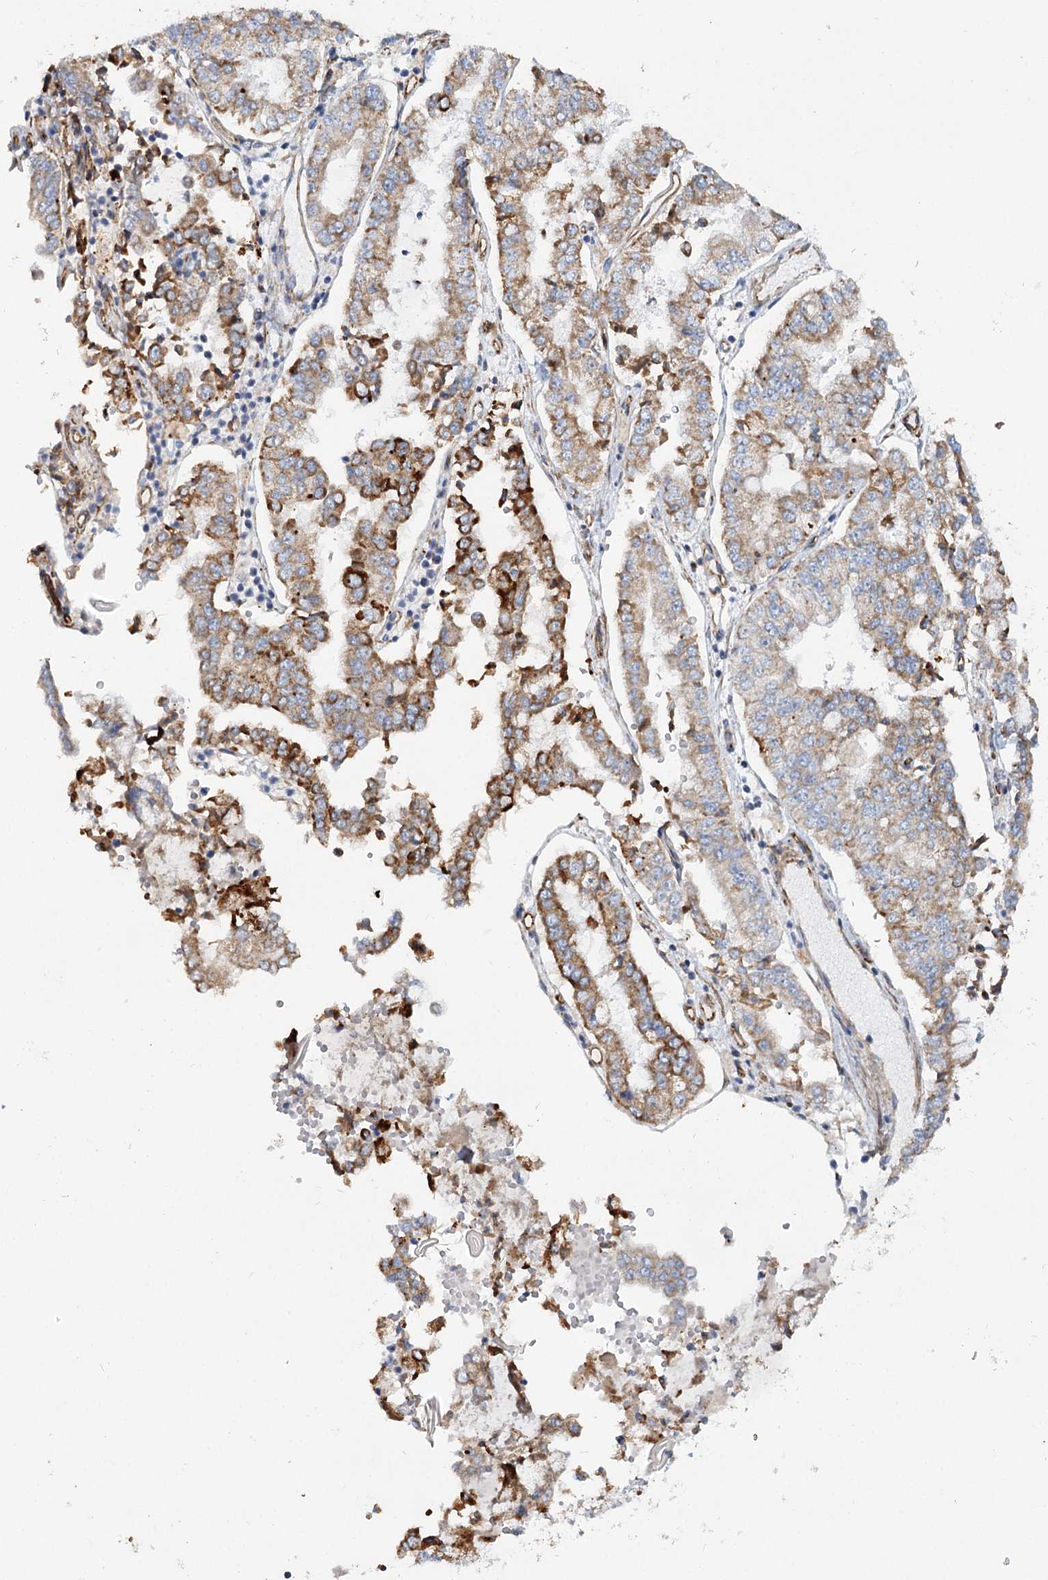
{"staining": {"intensity": "moderate", "quantity": ">75%", "location": "cytoplasmic/membranous"}, "tissue": "stomach cancer", "cell_type": "Tumor cells", "image_type": "cancer", "snomed": [{"axis": "morphology", "description": "Adenocarcinoma, NOS"}, {"axis": "topography", "description": "Stomach"}], "caption": "Human stomach cancer stained with a protein marker reveals moderate staining in tumor cells.", "gene": "TMEM164", "patient": {"sex": "male", "age": 76}}